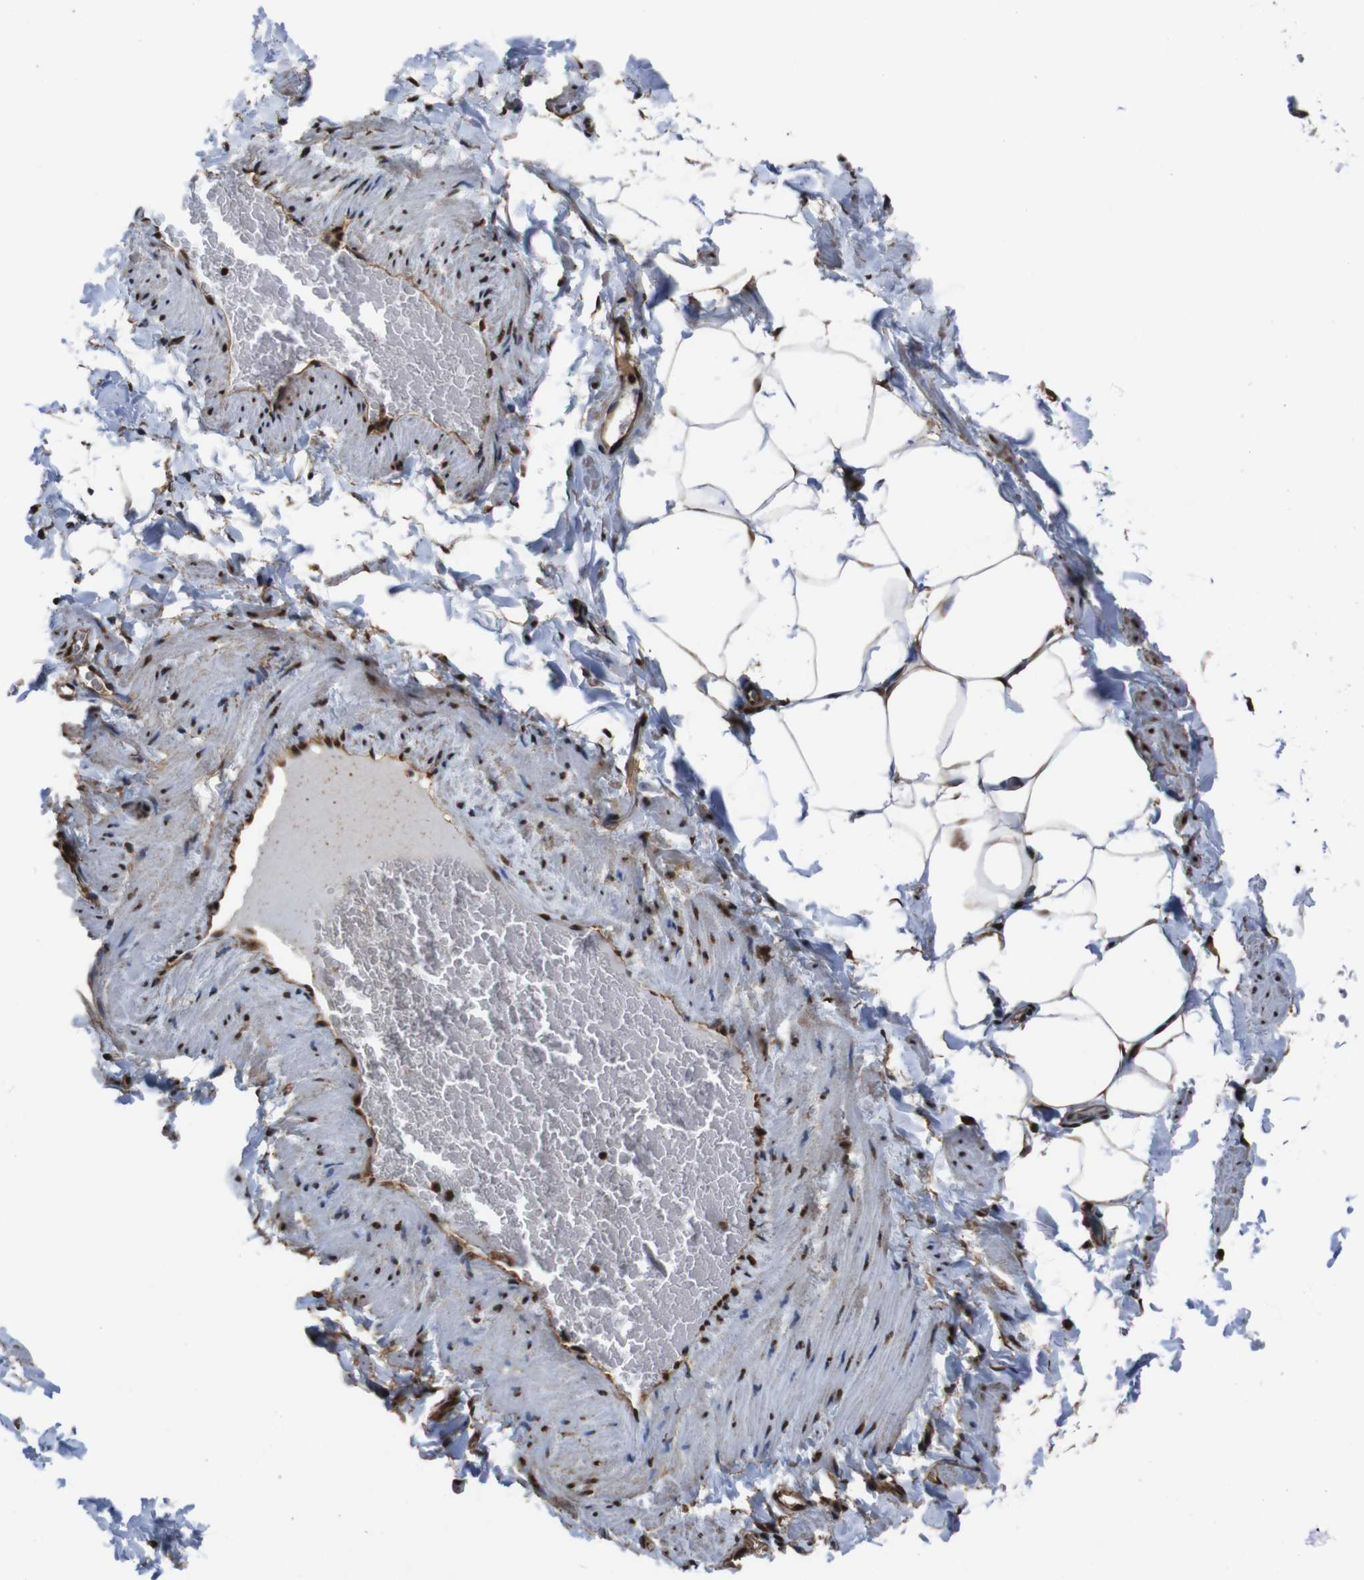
{"staining": {"intensity": "strong", "quantity": ">75%", "location": "cytoplasmic/membranous,nuclear"}, "tissue": "adipose tissue", "cell_type": "Adipocytes", "image_type": "normal", "snomed": [{"axis": "morphology", "description": "Normal tissue, NOS"}, {"axis": "topography", "description": "Vascular tissue"}], "caption": "This image displays unremarkable adipose tissue stained with immunohistochemistry (IHC) to label a protein in brown. The cytoplasmic/membranous,nuclear of adipocytes show strong positivity for the protein. Nuclei are counter-stained blue.", "gene": "VCP", "patient": {"sex": "male", "age": 41}}